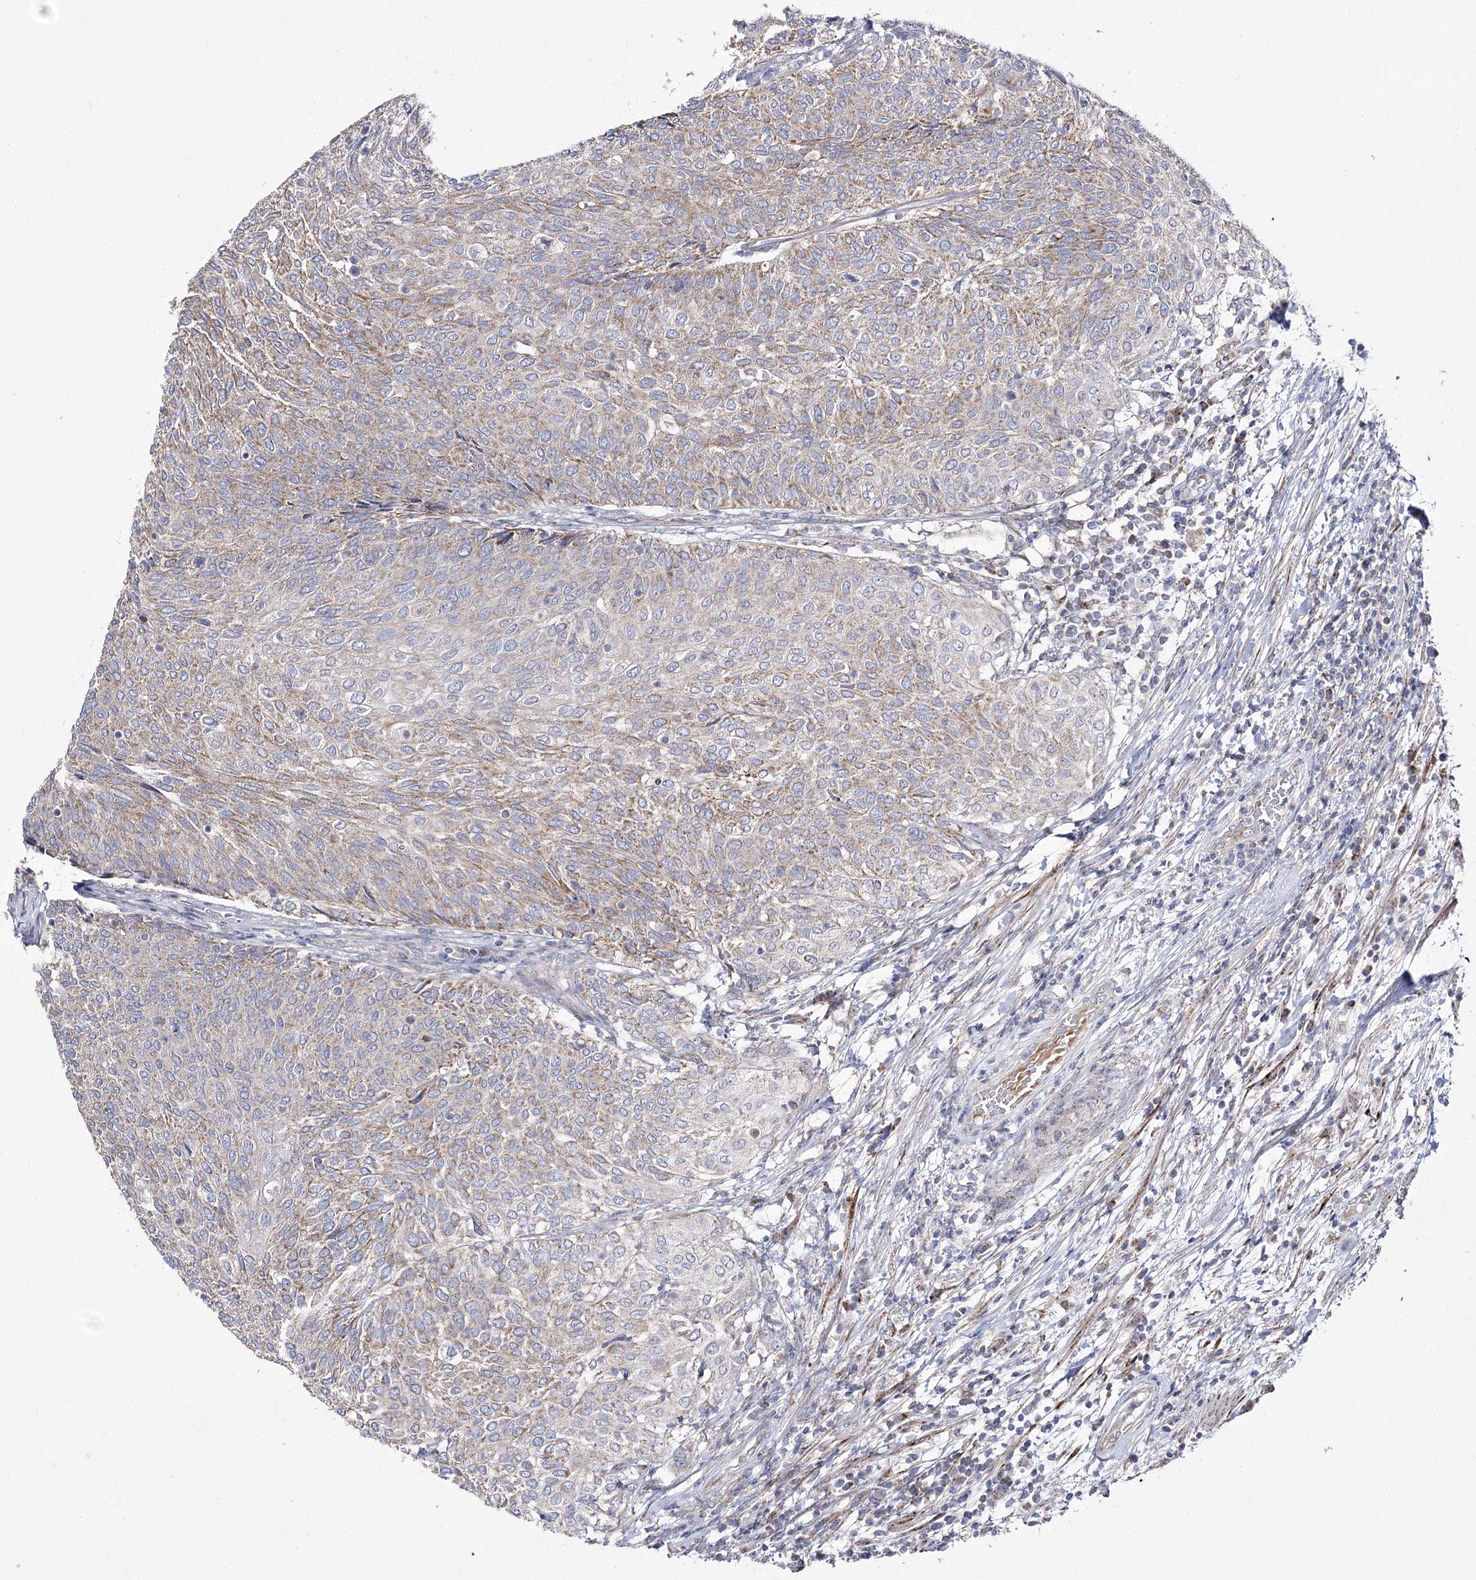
{"staining": {"intensity": "moderate", "quantity": "25%-75%", "location": "cytoplasmic/membranous"}, "tissue": "urothelial cancer", "cell_type": "Tumor cells", "image_type": "cancer", "snomed": [{"axis": "morphology", "description": "Urothelial carcinoma, Low grade"}, {"axis": "topography", "description": "Urinary bladder"}], "caption": "Immunohistochemistry image of neoplastic tissue: urothelial cancer stained using IHC shows medium levels of moderate protein expression localized specifically in the cytoplasmic/membranous of tumor cells, appearing as a cytoplasmic/membranous brown color.", "gene": "NADK2", "patient": {"sex": "female", "age": 79}}